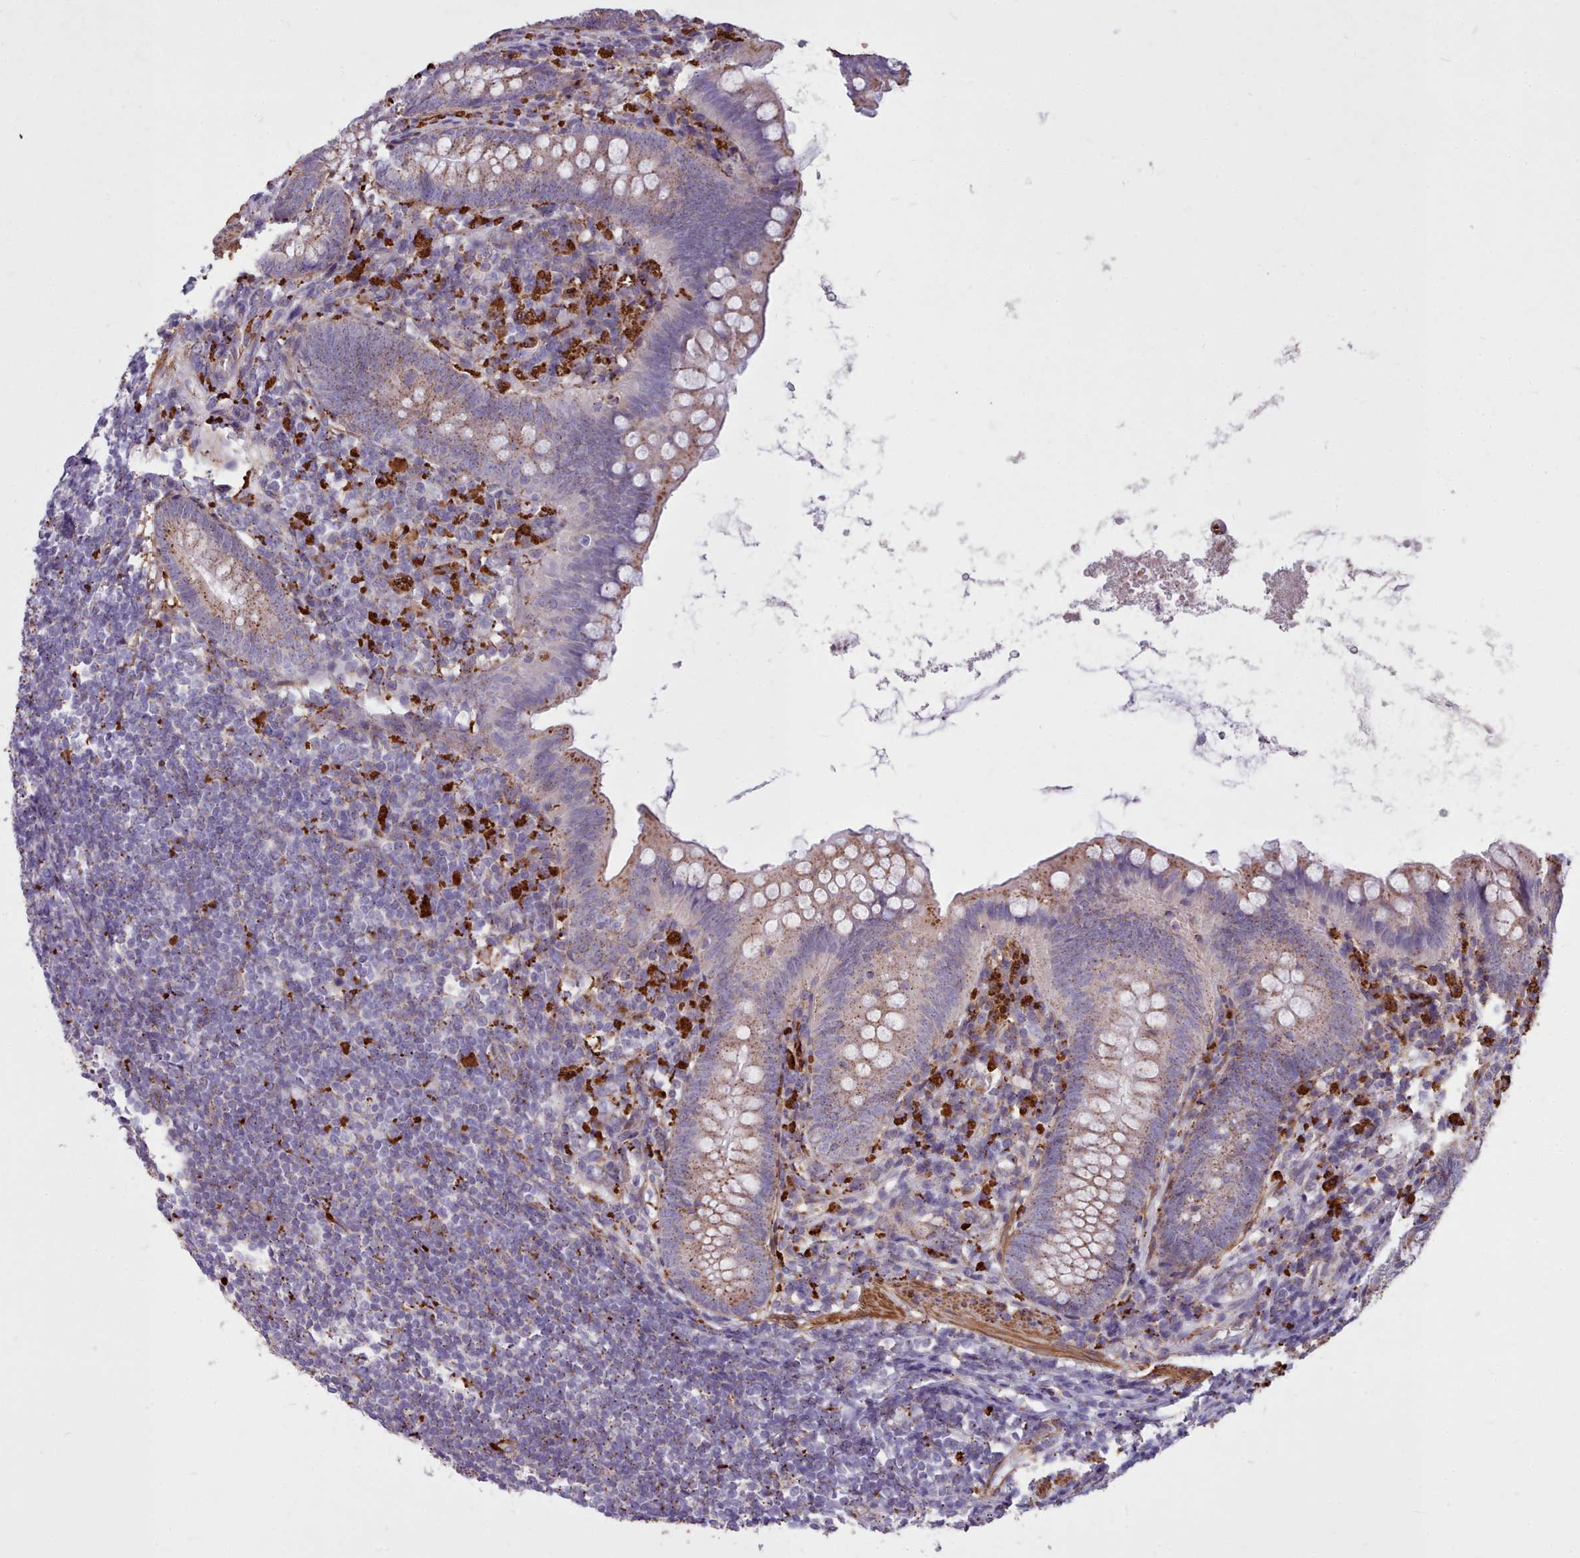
{"staining": {"intensity": "weak", "quantity": ">75%", "location": "cytoplasmic/membranous"}, "tissue": "appendix", "cell_type": "Glandular cells", "image_type": "normal", "snomed": [{"axis": "morphology", "description": "Normal tissue, NOS"}, {"axis": "topography", "description": "Appendix"}], "caption": "Immunohistochemistry of unremarkable human appendix reveals low levels of weak cytoplasmic/membranous positivity in about >75% of glandular cells.", "gene": "PACSIN3", "patient": {"sex": "female", "age": 62}}